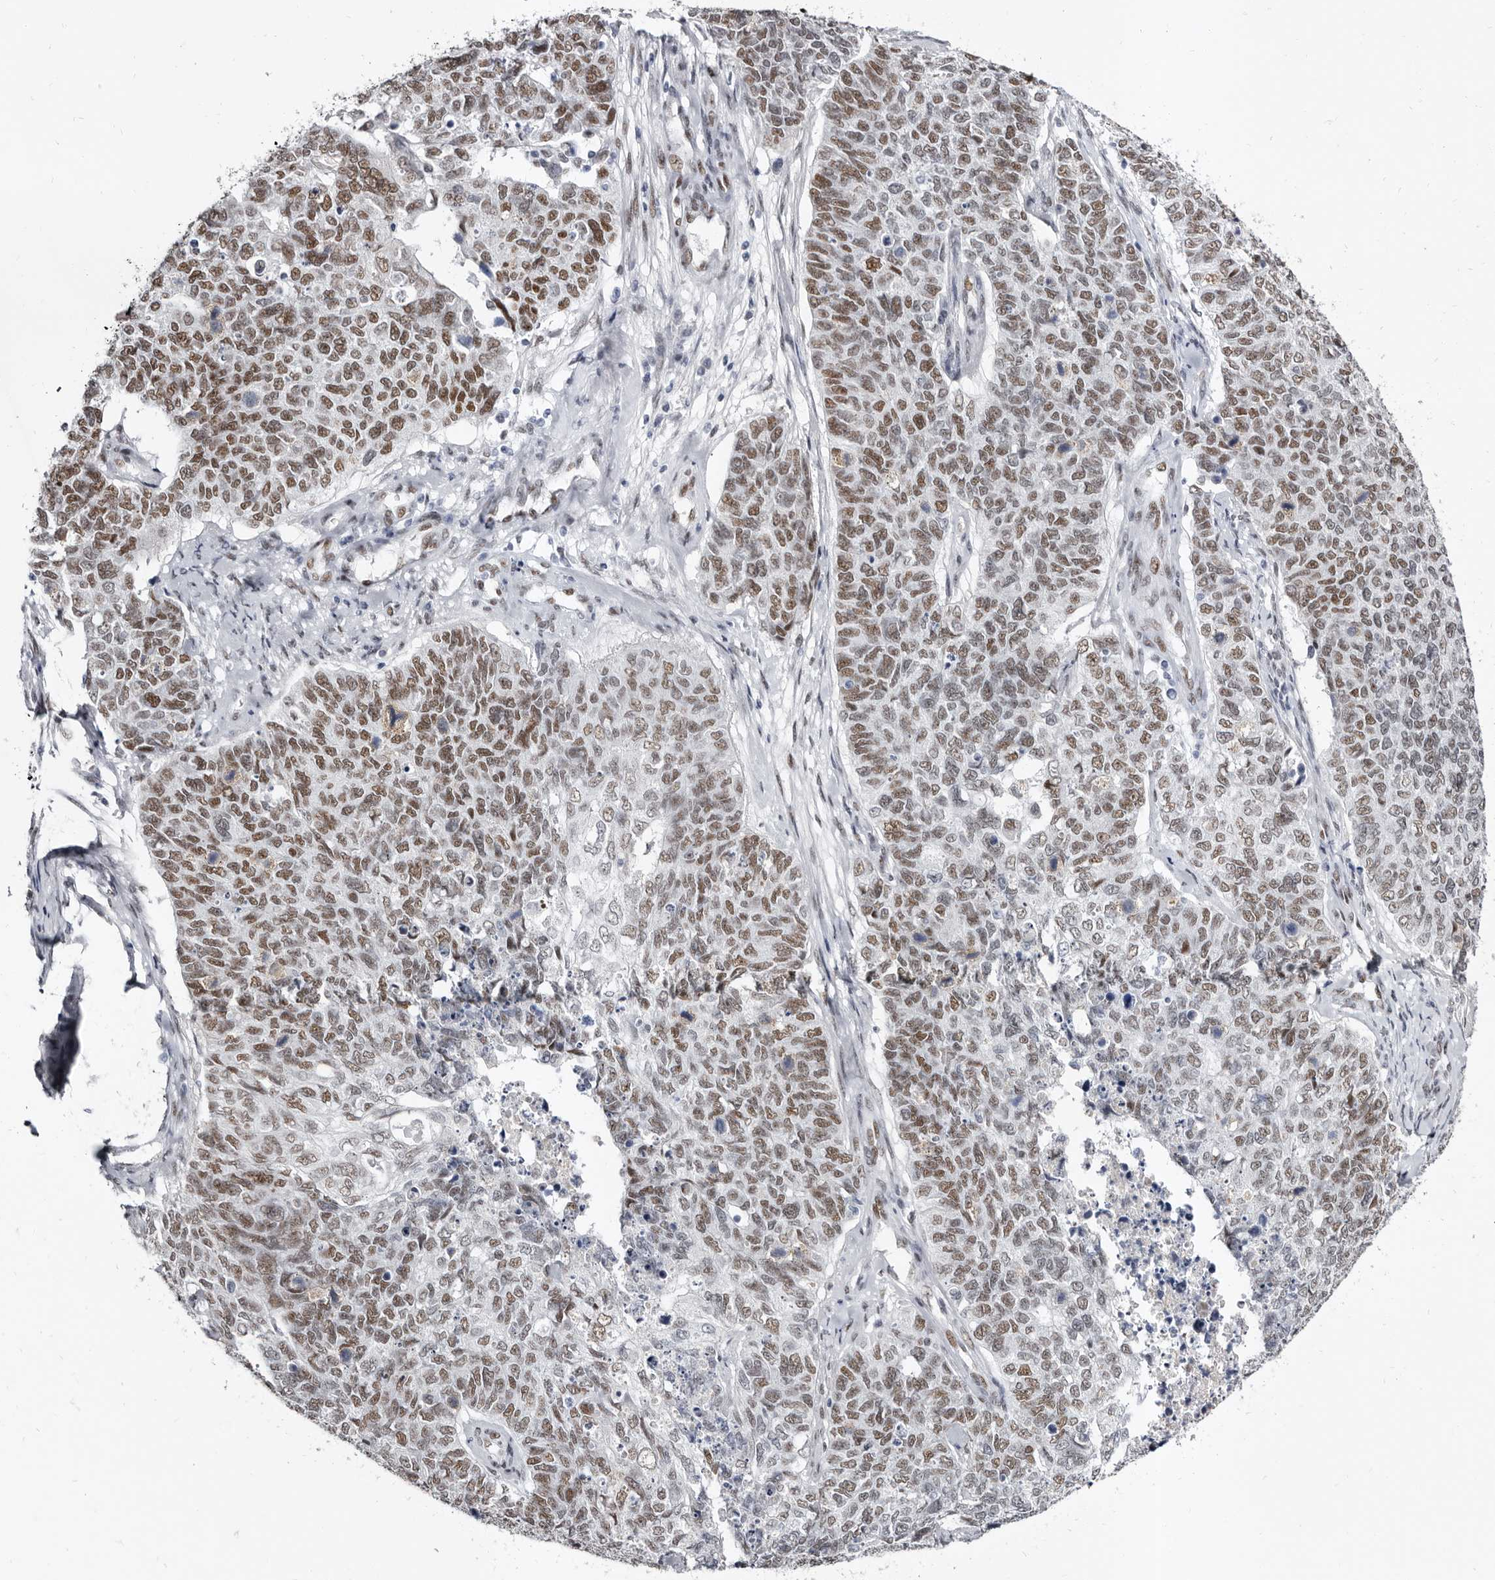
{"staining": {"intensity": "moderate", "quantity": ">75%", "location": "nuclear"}, "tissue": "cervical cancer", "cell_type": "Tumor cells", "image_type": "cancer", "snomed": [{"axis": "morphology", "description": "Squamous cell carcinoma, NOS"}, {"axis": "topography", "description": "Cervix"}], "caption": "Protein staining of cervical cancer tissue exhibits moderate nuclear positivity in about >75% of tumor cells. The staining was performed using DAB to visualize the protein expression in brown, while the nuclei were stained in blue with hematoxylin (Magnification: 20x).", "gene": "ZNF326", "patient": {"sex": "female", "age": 63}}